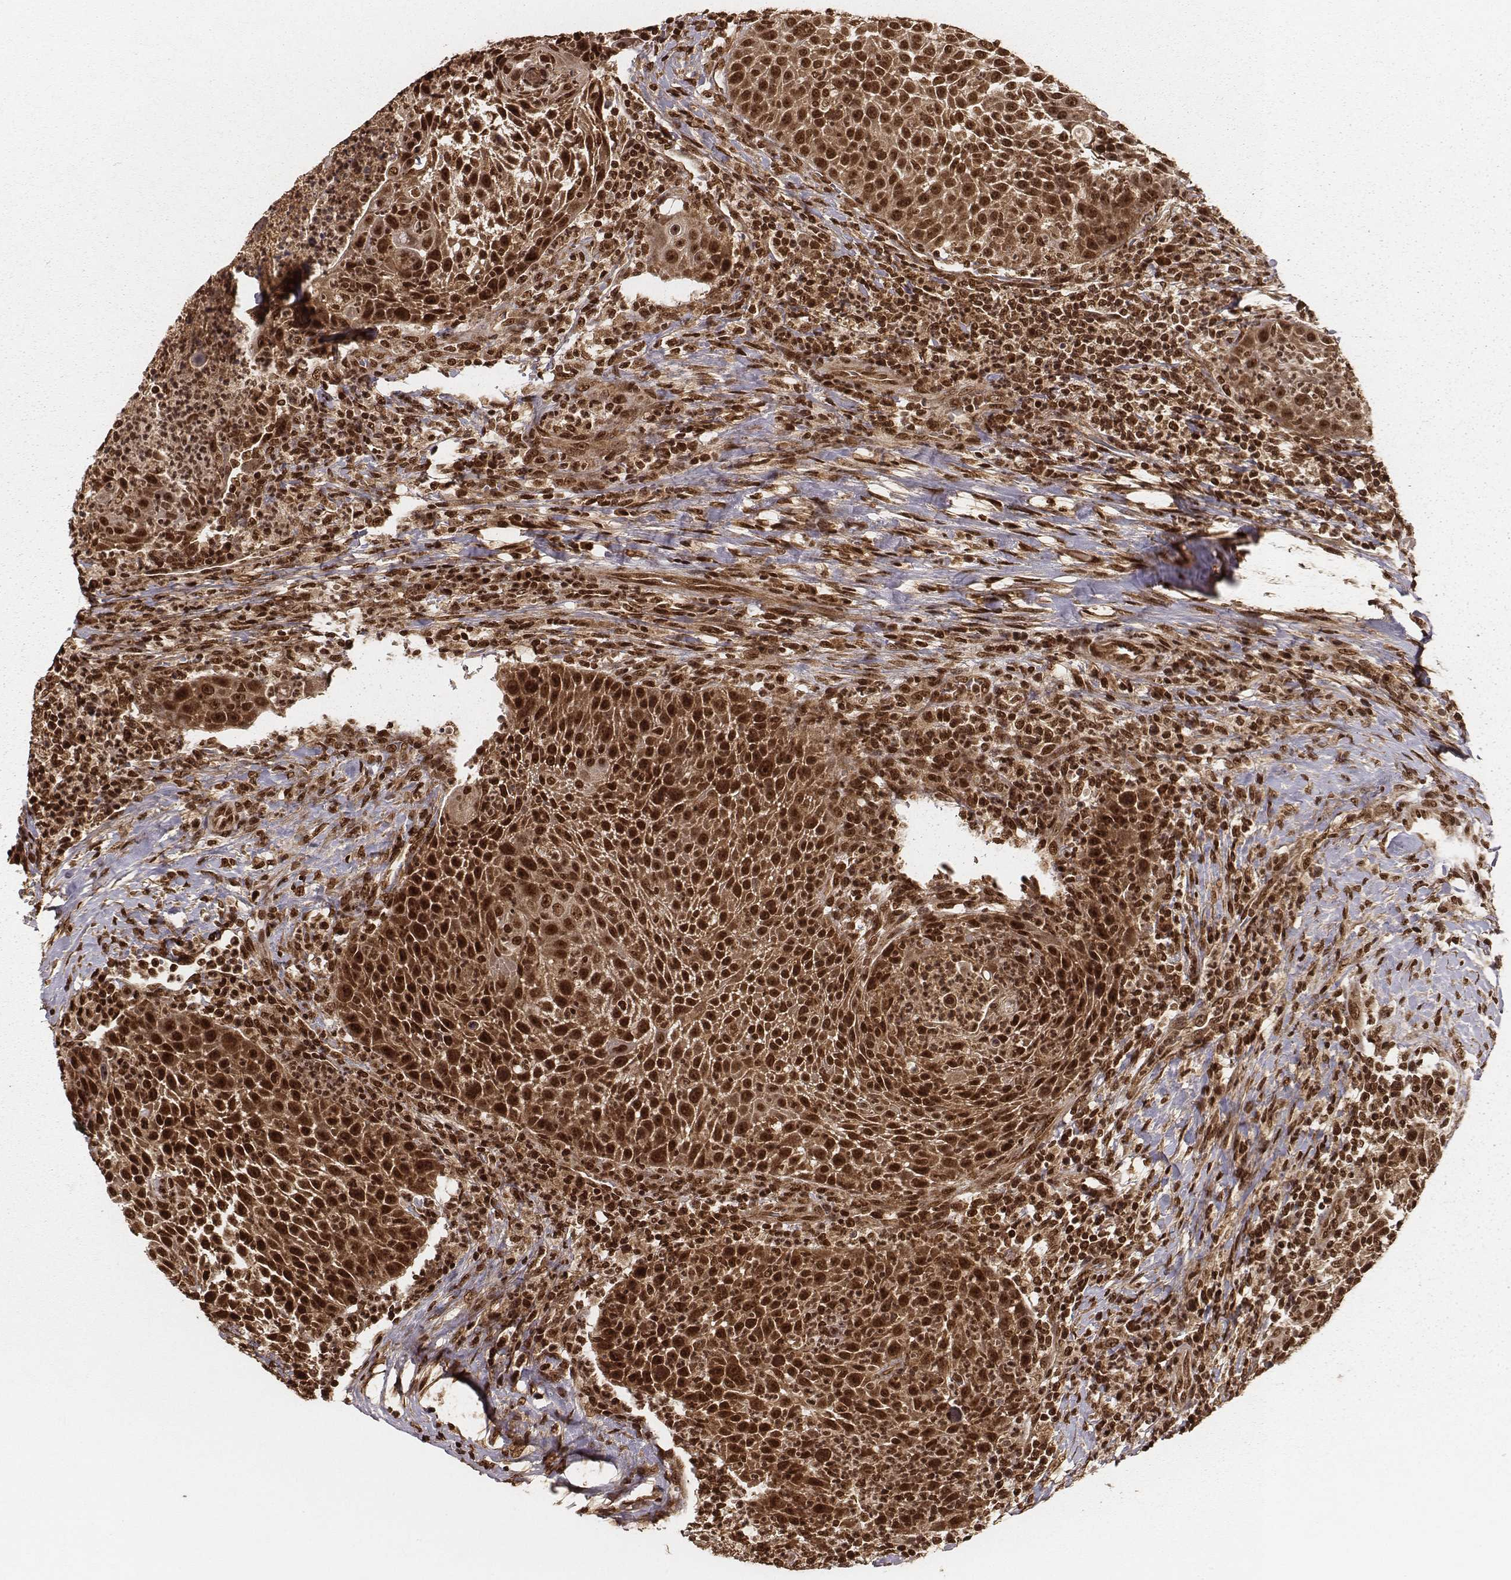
{"staining": {"intensity": "strong", "quantity": ">75%", "location": "cytoplasmic/membranous,nuclear"}, "tissue": "head and neck cancer", "cell_type": "Tumor cells", "image_type": "cancer", "snomed": [{"axis": "morphology", "description": "Squamous cell carcinoma, NOS"}, {"axis": "topography", "description": "Head-Neck"}], "caption": "This is an image of immunohistochemistry staining of squamous cell carcinoma (head and neck), which shows strong expression in the cytoplasmic/membranous and nuclear of tumor cells.", "gene": "NFX1", "patient": {"sex": "male", "age": 69}}